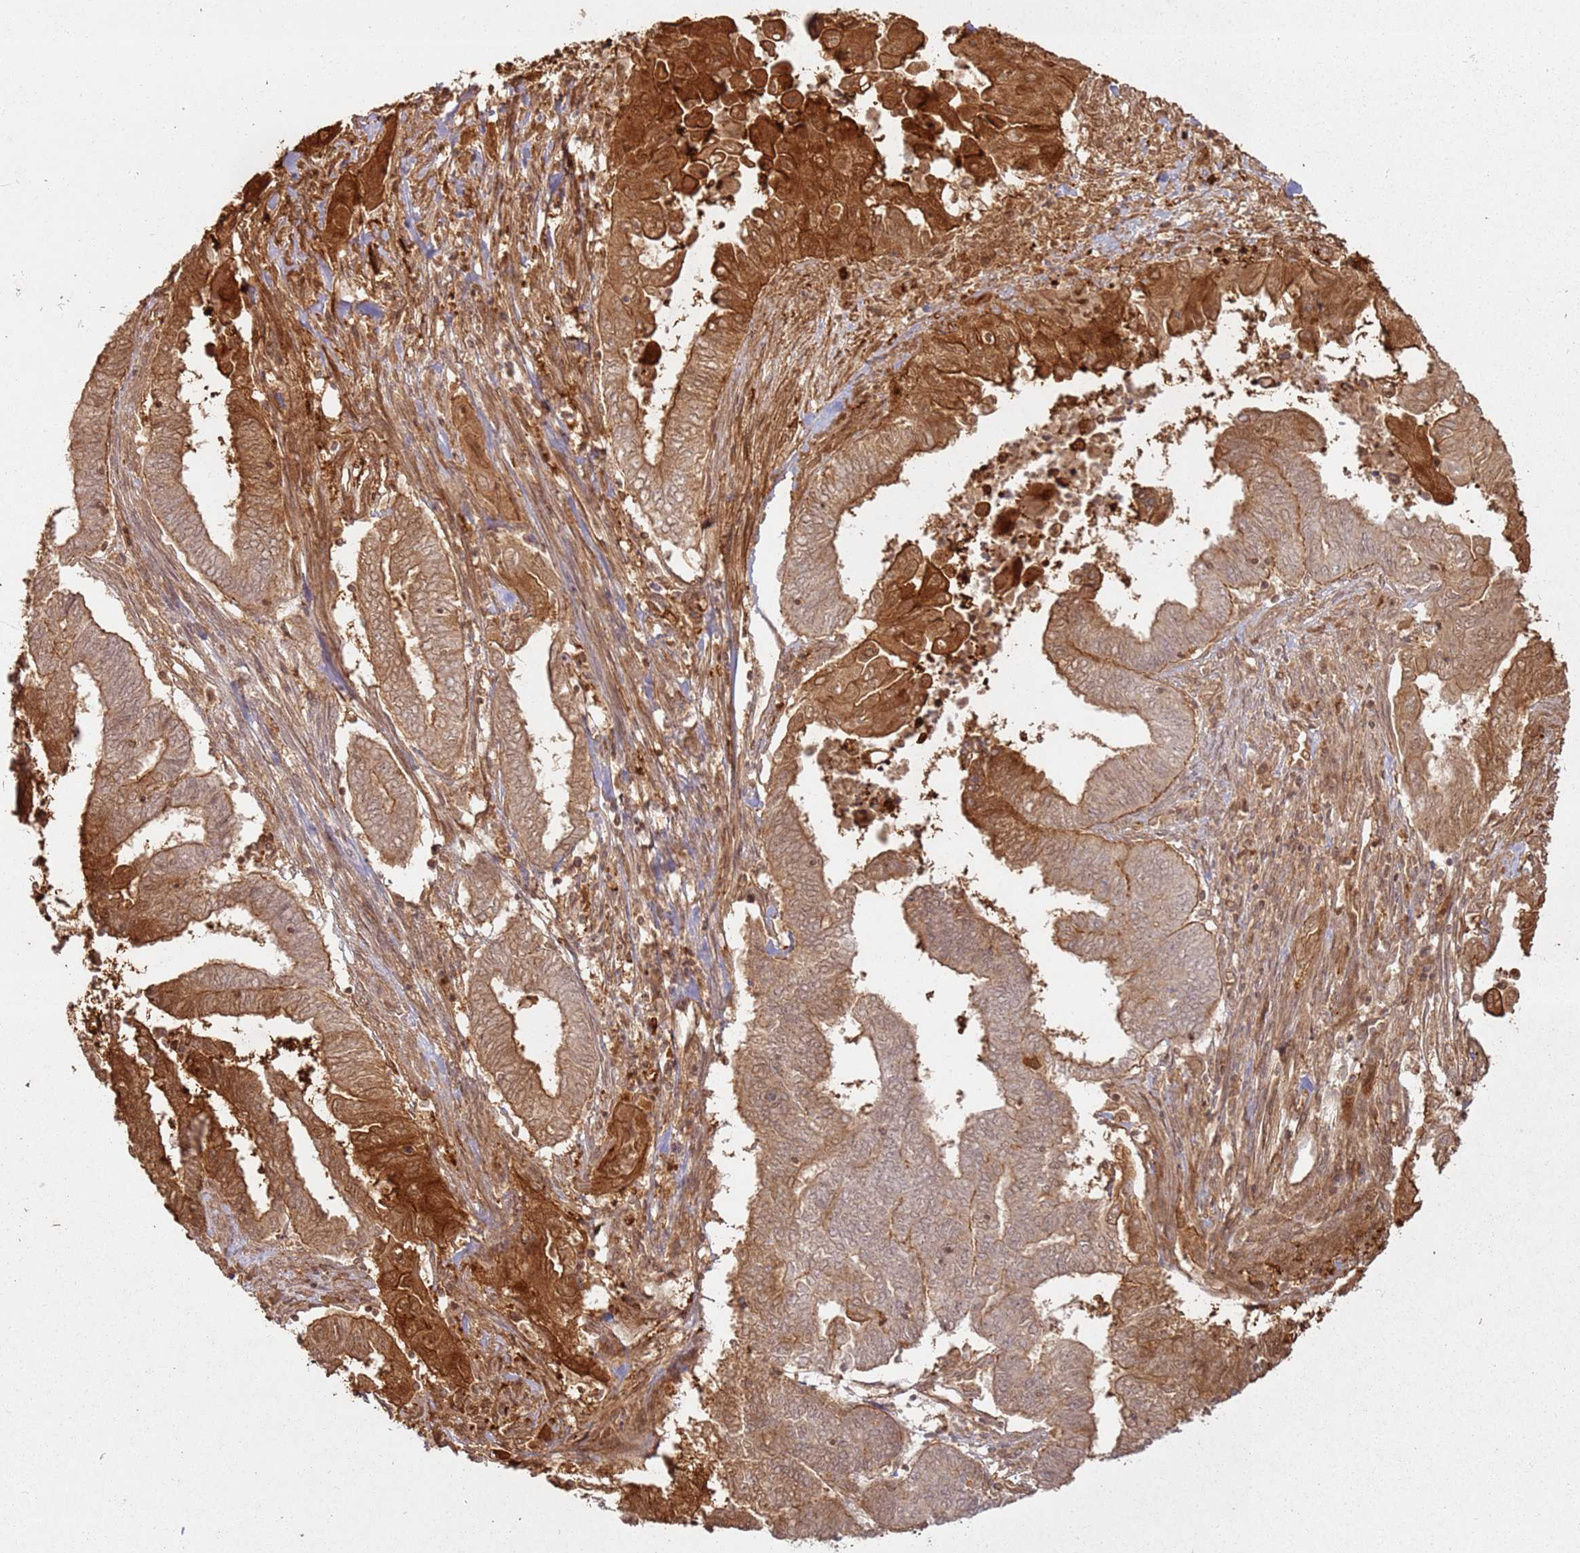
{"staining": {"intensity": "strong", "quantity": "25%-75%", "location": "cytoplasmic/membranous"}, "tissue": "endometrial cancer", "cell_type": "Tumor cells", "image_type": "cancer", "snomed": [{"axis": "morphology", "description": "Adenocarcinoma, NOS"}, {"axis": "topography", "description": "Uterus"}, {"axis": "topography", "description": "Endometrium"}], "caption": "The photomicrograph reveals immunohistochemical staining of endometrial adenocarcinoma. There is strong cytoplasmic/membranous positivity is present in approximately 25%-75% of tumor cells.", "gene": "ZNF776", "patient": {"sex": "female", "age": 70}}